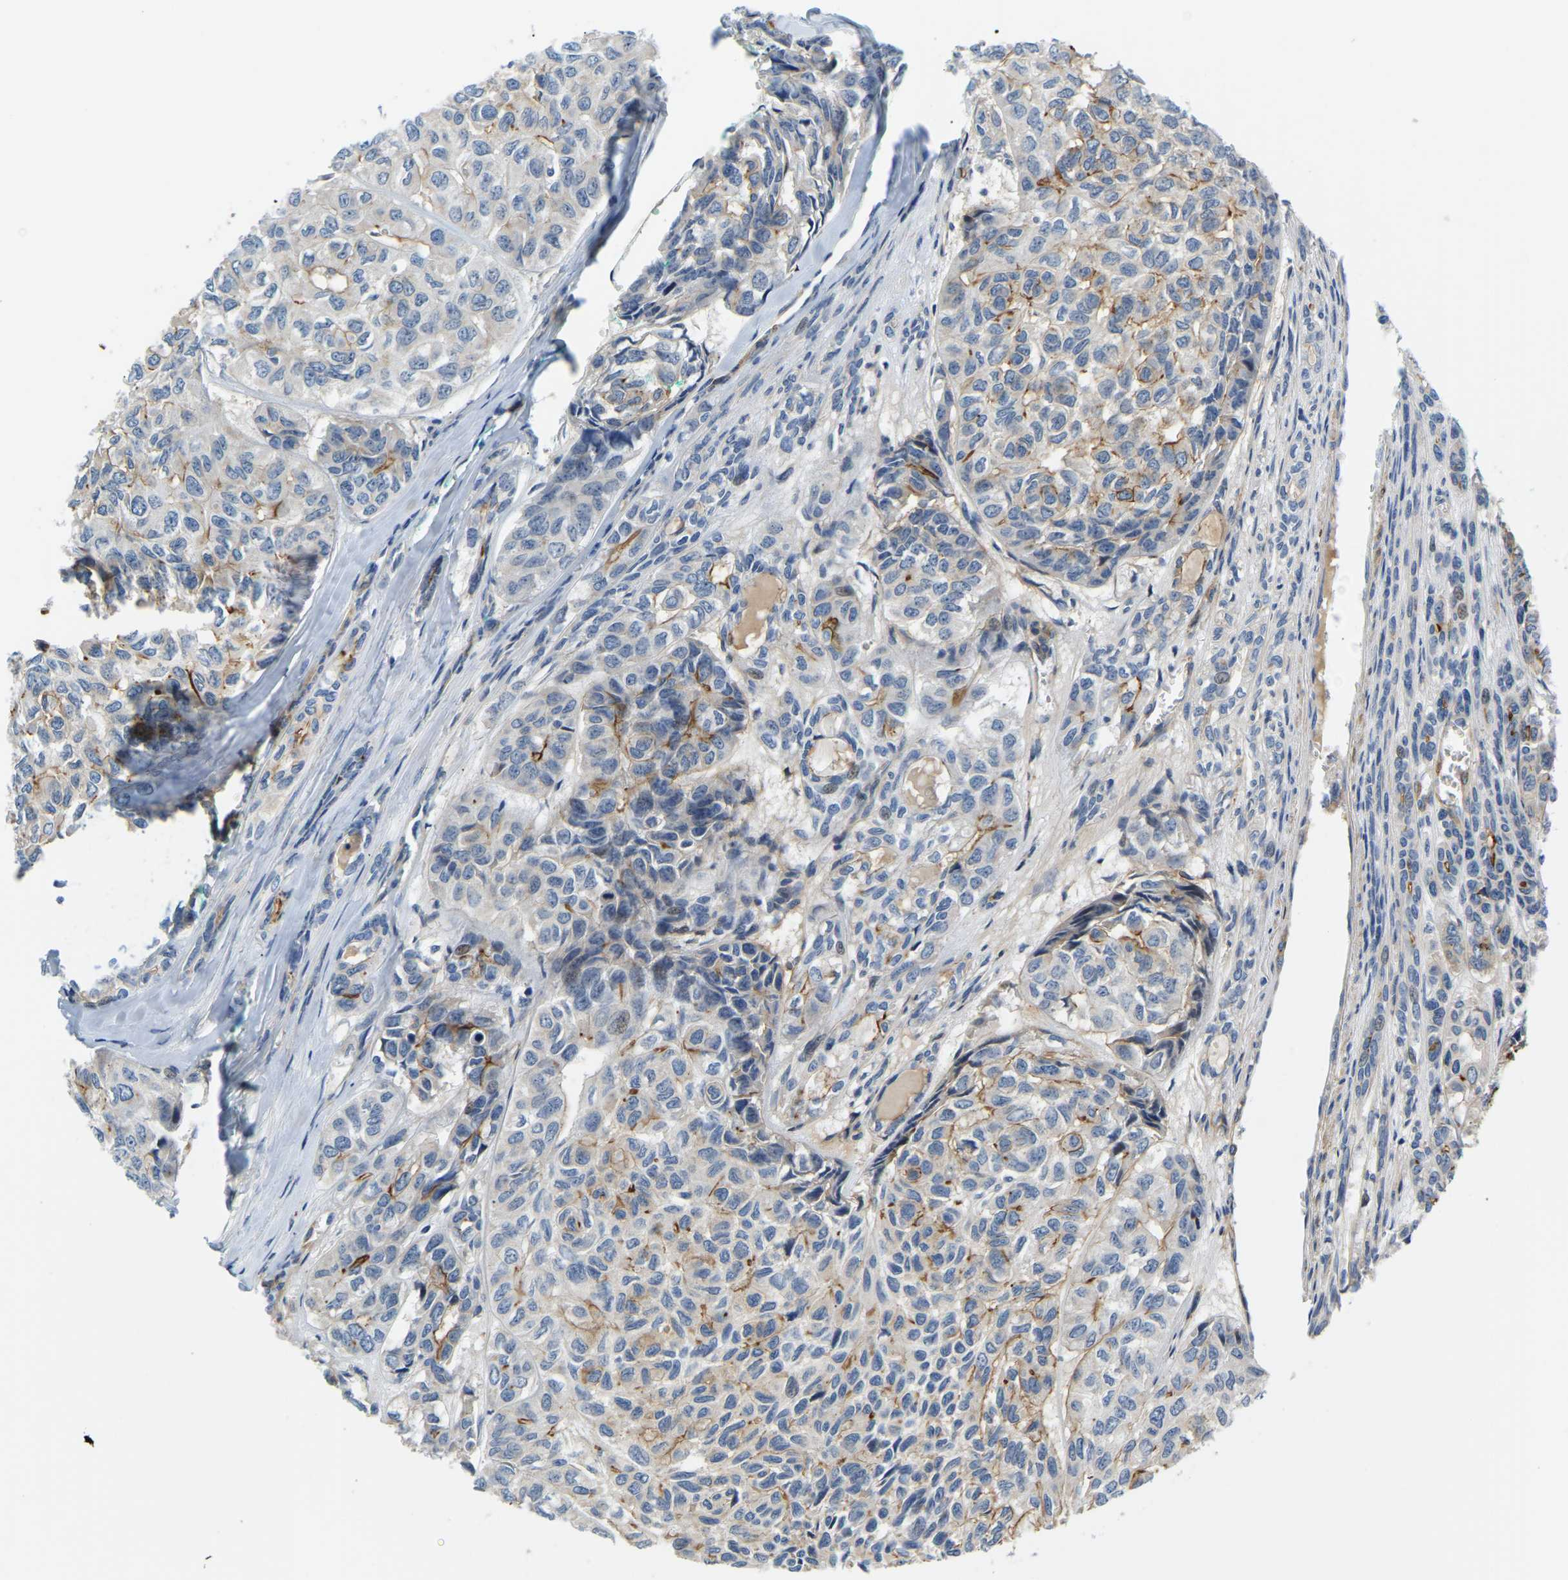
{"staining": {"intensity": "negative", "quantity": "none", "location": "none"}, "tissue": "head and neck cancer", "cell_type": "Tumor cells", "image_type": "cancer", "snomed": [{"axis": "morphology", "description": "Adenocarcinoma, NOS"}, {"axis": "topography", "description": "Salivary gland, NOS"}, {"axis": "topography", "description": "Head-Neck"}], "caption": "The micrograph exhibits no significant positivity in tumor cells of head and neck cancer (adenocarcinoma).", "gene": "LIAS", "patient": {"sex": "female", "age": 76}}